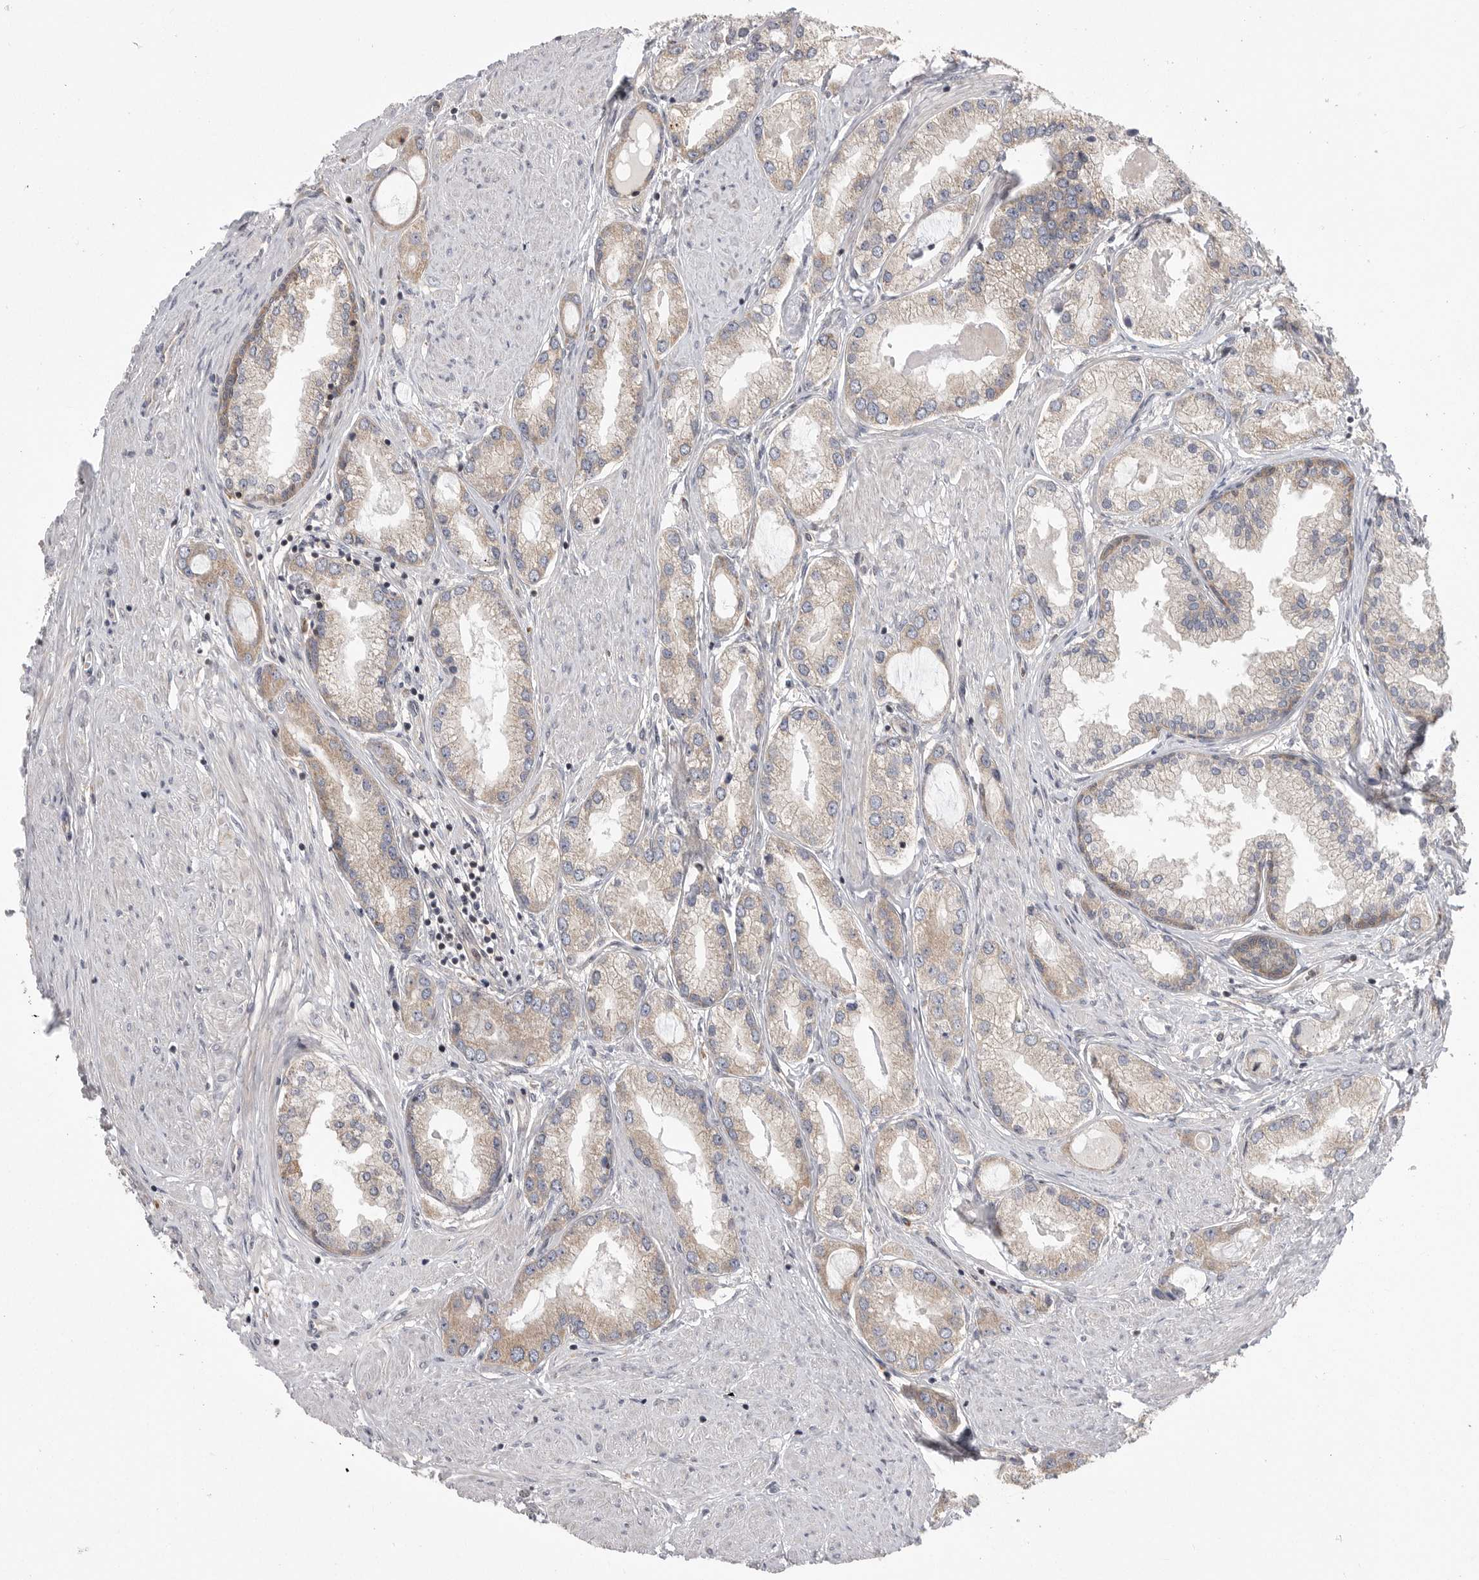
{"staining": {"intensity": "weak", "quantity": ">75%", "location": "cytoplasmic/membranous"}, "tissue": "prostate cancer", "cell_type": "Tumor cells", "image_type": "cancer", "snomed": [{"axis": "morphology", "description": "Adenocarcinoma, Low grade"}, {"axis": "topography", "description": "Prostate"}], "caption": "Tumor cells show weak cytoplasmic/membranous expression in approximately >75% of cells in low-grade adenocarcinoma (prostate). (DAB = brown stain, brightfield microscopy at high magnification).", "gene": "OXR1", "patient": {"sex": "male", "age": 62}}